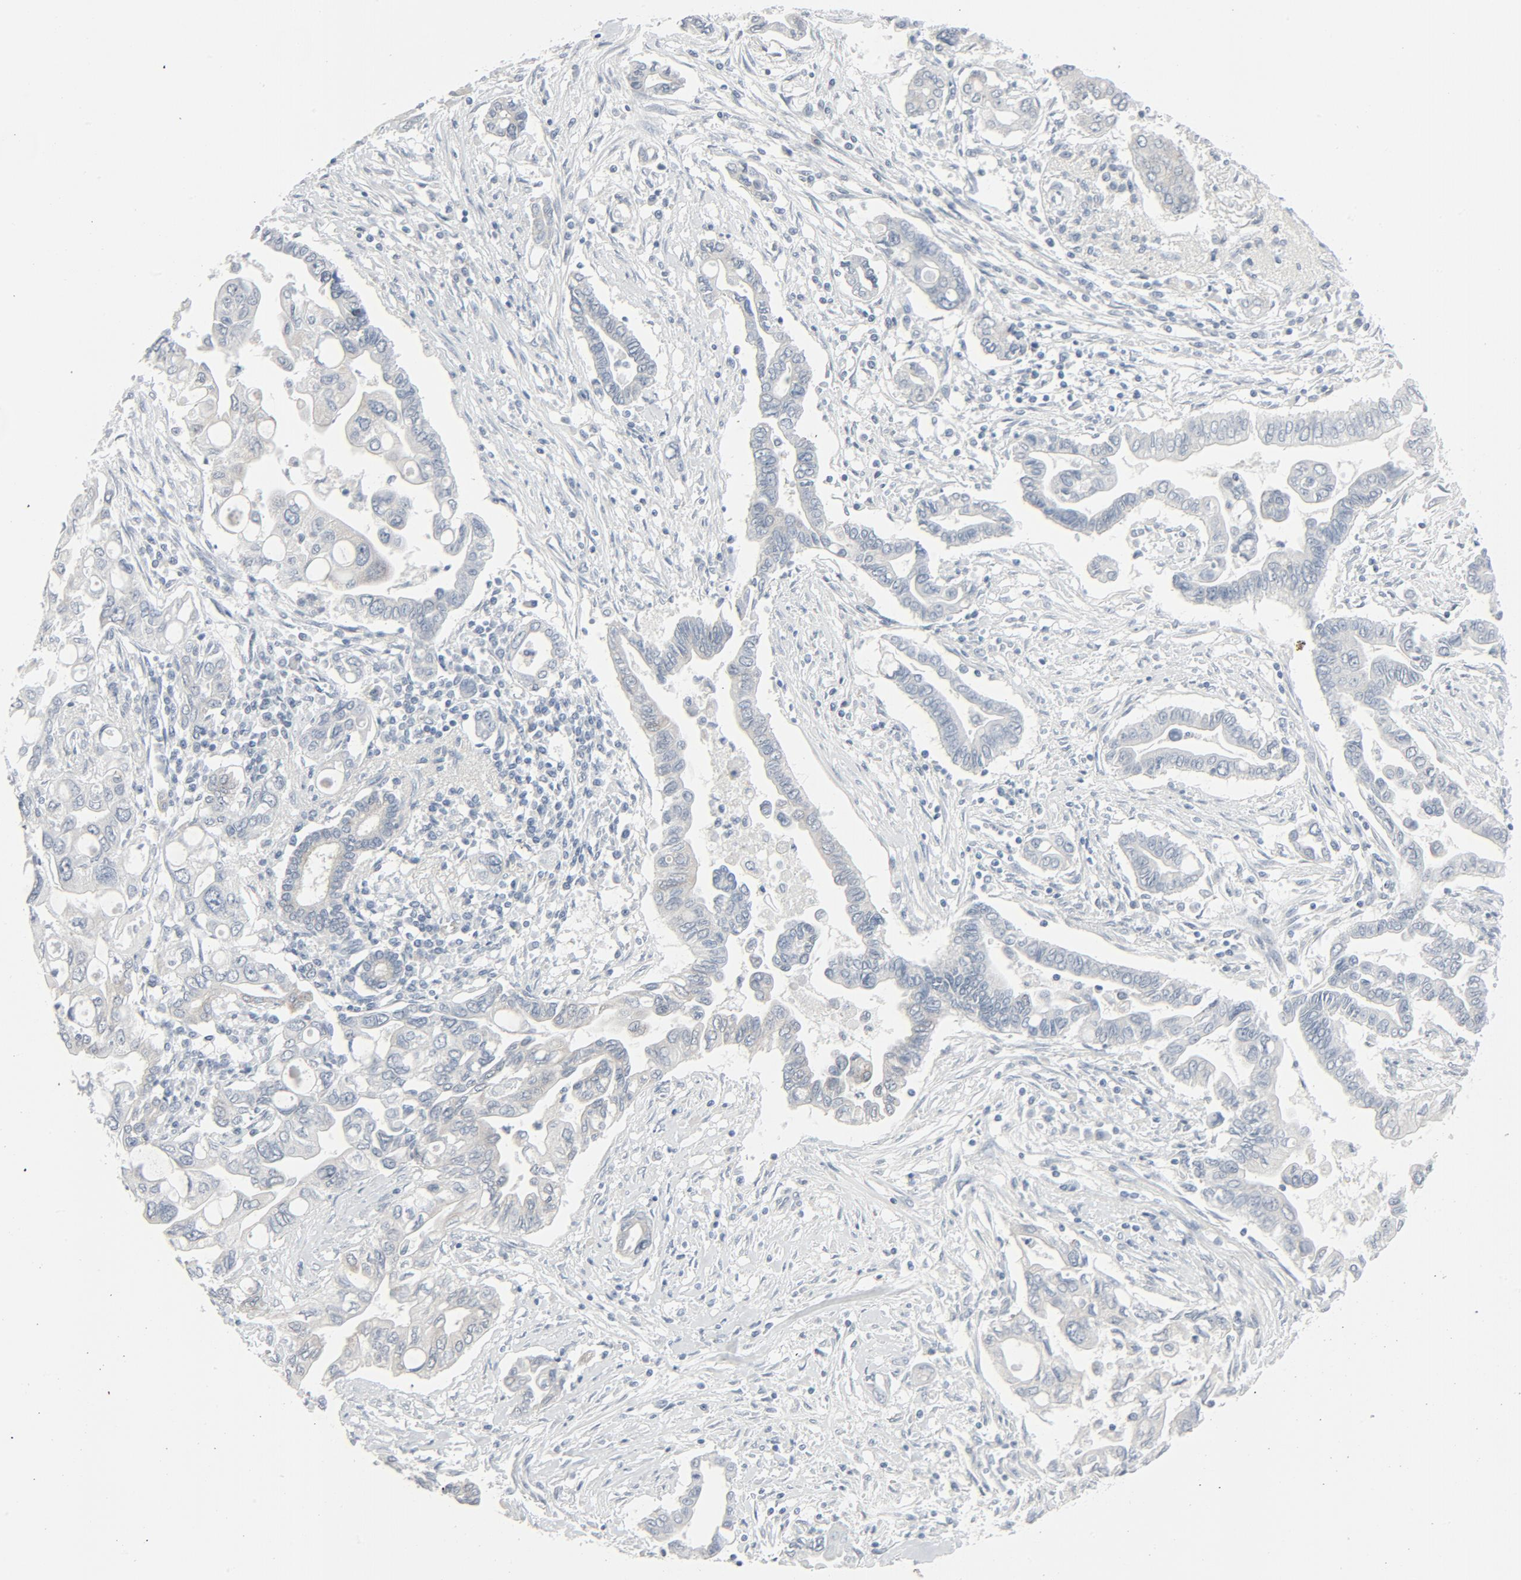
{"staining": {"intensity": "negative", "quantity": "none", "location": "none"}, "tissue": "pancreatic cancer", "cell_type": "Tumor cells", "image_type": "cancer", "snomed": [{"axis": "morphology", "description": "Adenocarcinoma, NOS"}, {"axis": "topography", "description": "Pancreas"}], "caption": "This is a image of IHC staining of adenocarcinoma (pancreatic), which shows no staining in tumor cells.", "gene": "FGFR3", "patient": {"sex": "female", "age": 57}}